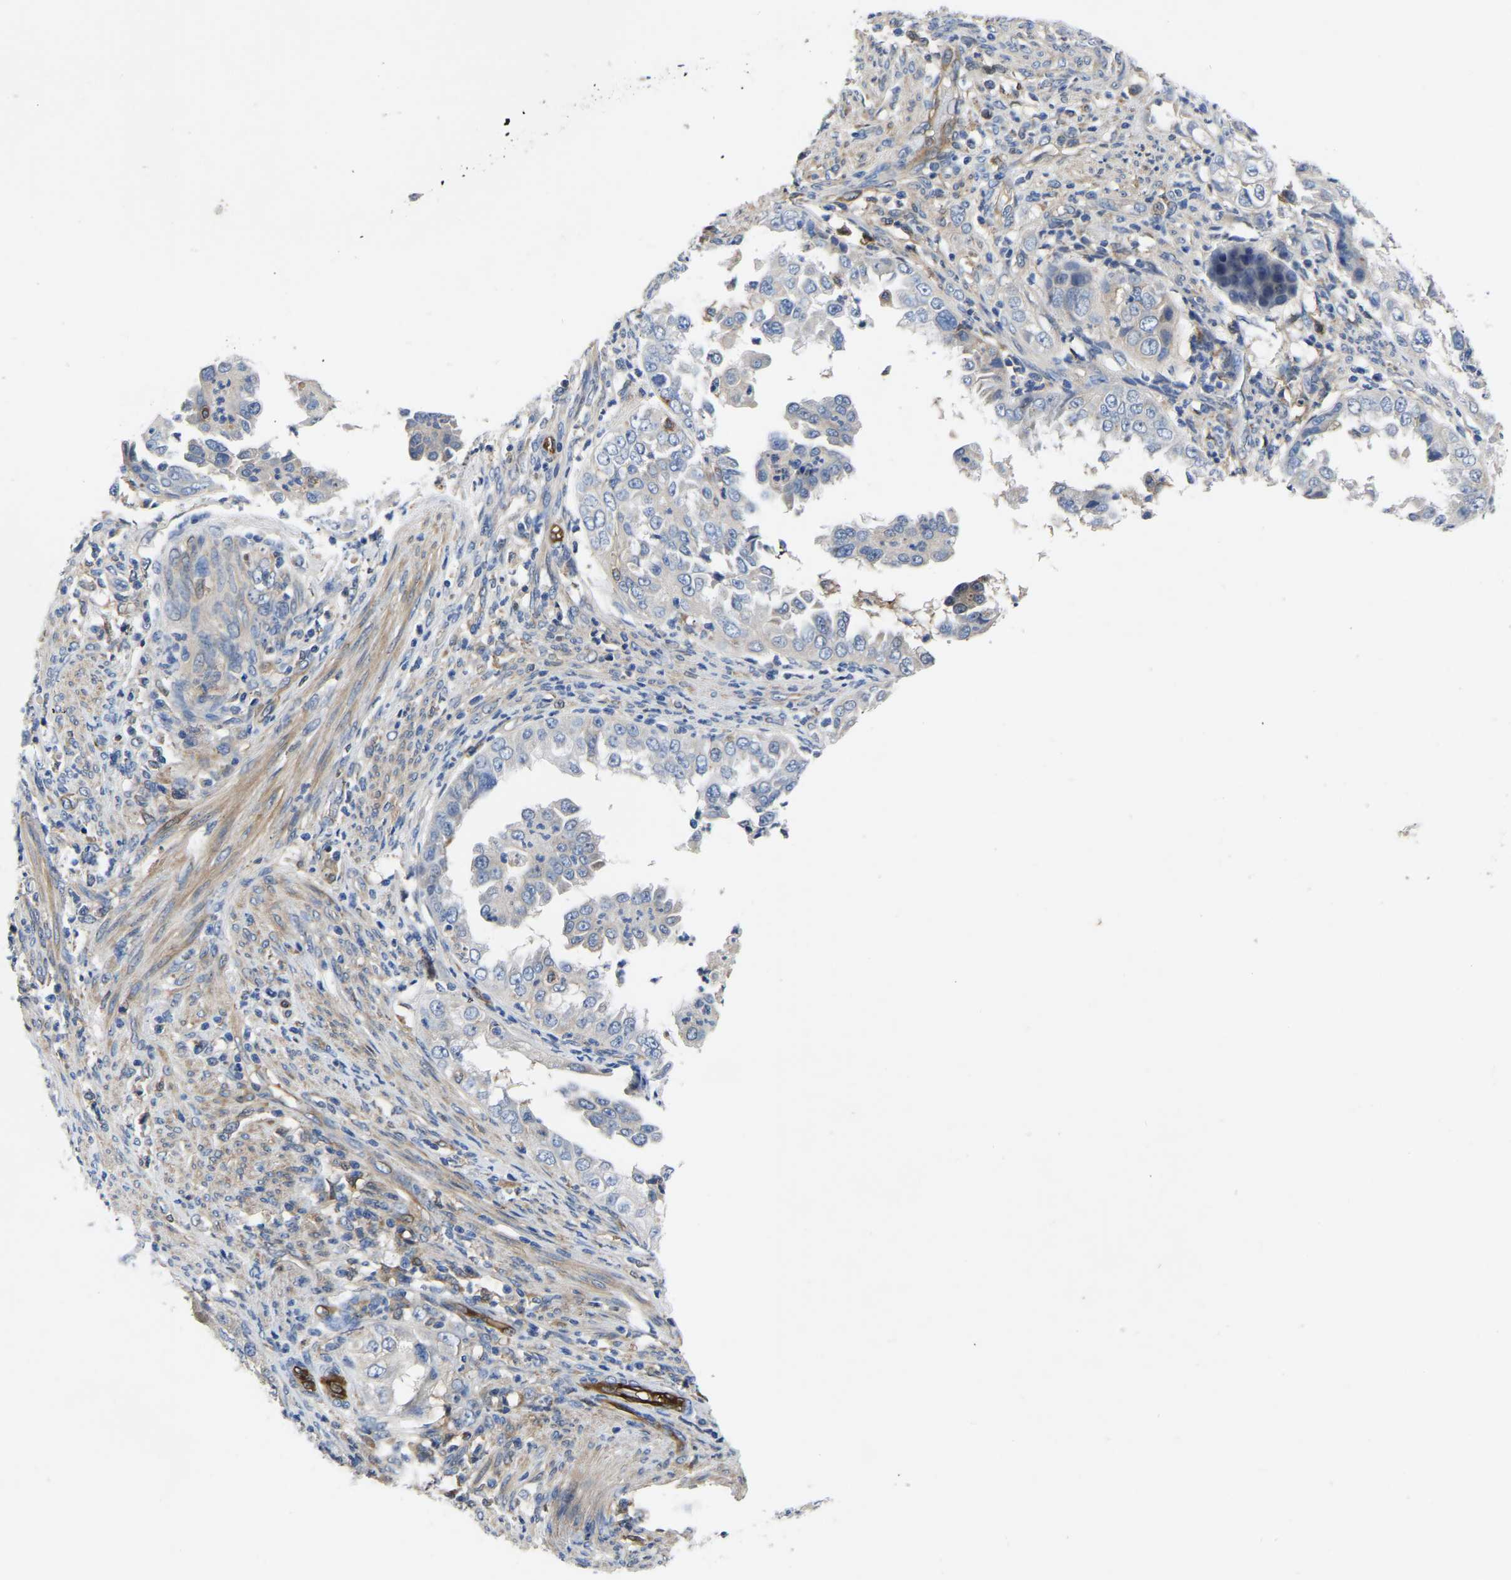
{"staining": {"intensity": "weak", "quantity": "<25%", "location": "cytoplasmic/membranous"}, "tissue": "endometrial cancer", "cell_type": "Tumor cells", "image_type": "cancer", "snomed": [{"axis": "morphology", "description": "Adenocarcinoma, NOS"}, {"axis": "topography", "description": "Endometrium"}], "caption": "A photomicrograph of human adenocarcinoma (endometrial) is negative for staining in tumor cells.", "gene": "ATG2B", "patient": {"sex": "female", "age": 85}}